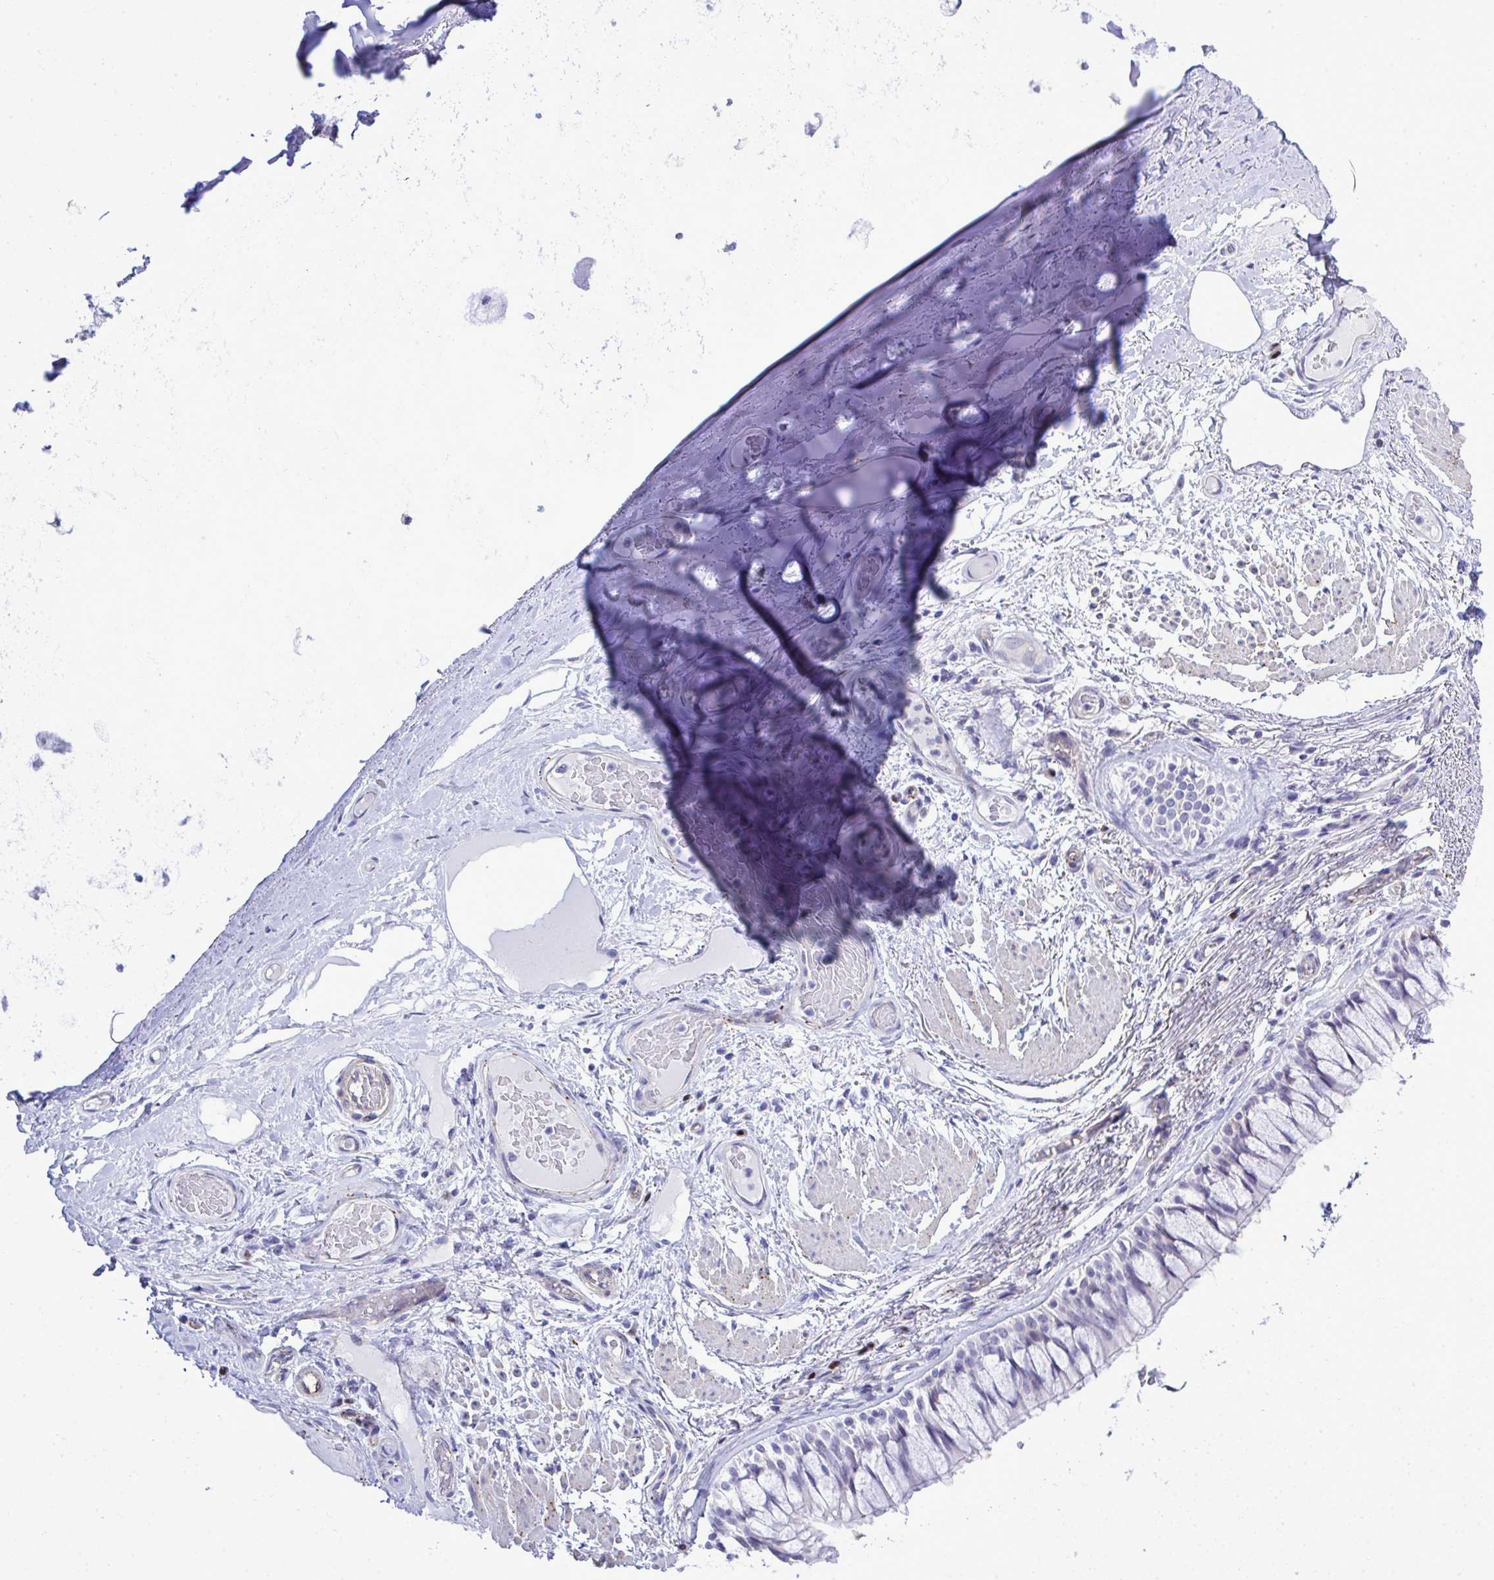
{"staining": {"intensity": "negative", "quantity": "none", "location": "none"}, "tissue": "adipose tissue", "cell_type": "Adipocytes", "image_type": "normal", "snomed": [{"axis": "morphology", "description": "Normal tissue, NOS"}, {"axis": "topography", "description": "Cartilage tissue"}, {"axis": "topography", "description": "Bronchus"}], "caption": "An image of human adipose tissue is negative for staining in adipocytes. The staining is performed using DAB (3,3'-diaminobenzidine) brown chromogen with nuclei counter-stained in using hematoxylin.", "gene": "SLC25A51", "patient": {"sex": "male", "age": 64}}